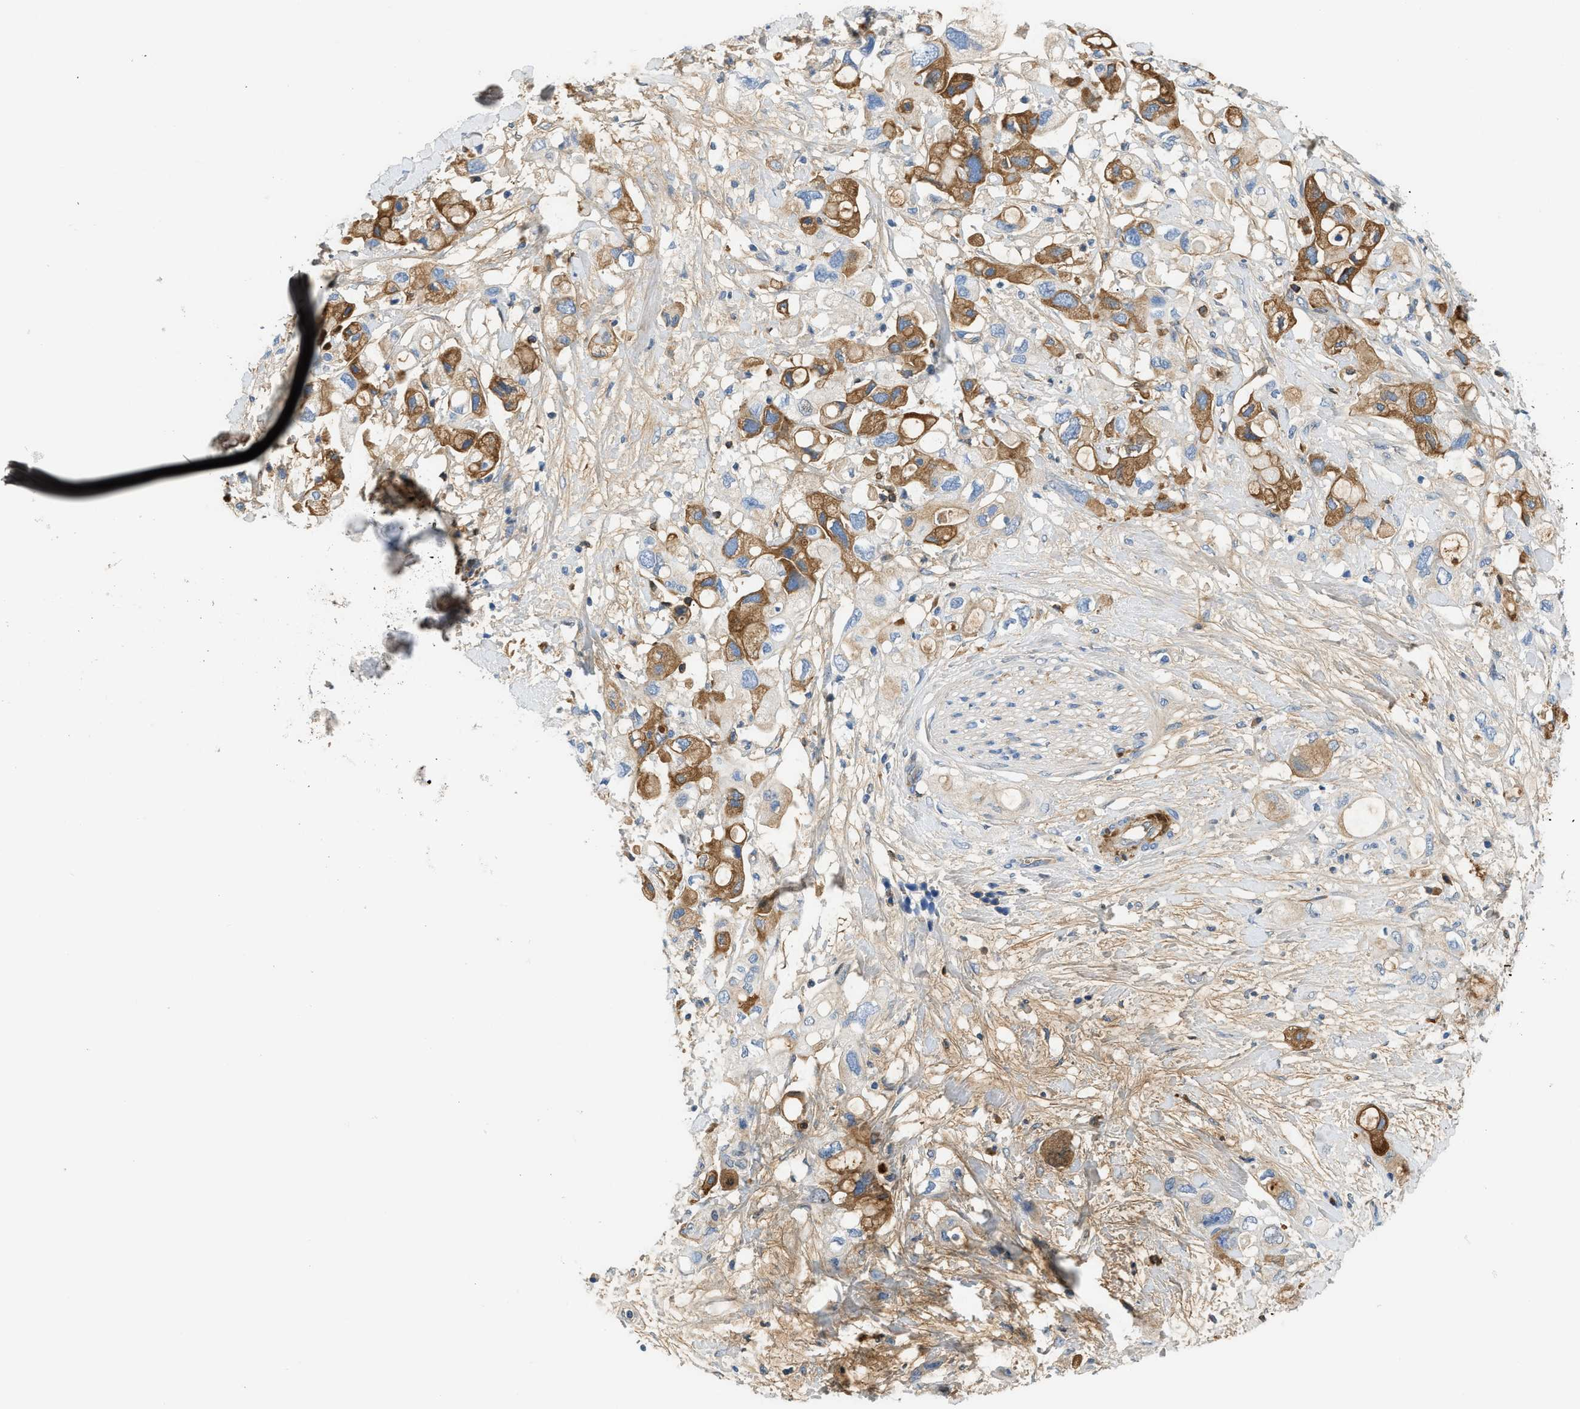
{"staining": {"intensity": "moderate", "quantity": ">75%", "location": "cytoplasmic/membranous"}, "tissue": "pancreatic cancer", "cell_type": "Tumor cells", "image_type": "cancer", "snomed": [{"axis": "morphology", "description": "Adenocarcinoma, NOS"}, {"axis": "topography", "description": "Pancreas"}], "caption": "A micrograph showing moderate cytoplasmic/membranous expression in approximately >75% of tumor cells in pancreatic cancer, as visualized by brown immunohistochemical staining.", "gene": "CFI", "patient": {"sex": "female", "age": 56}}